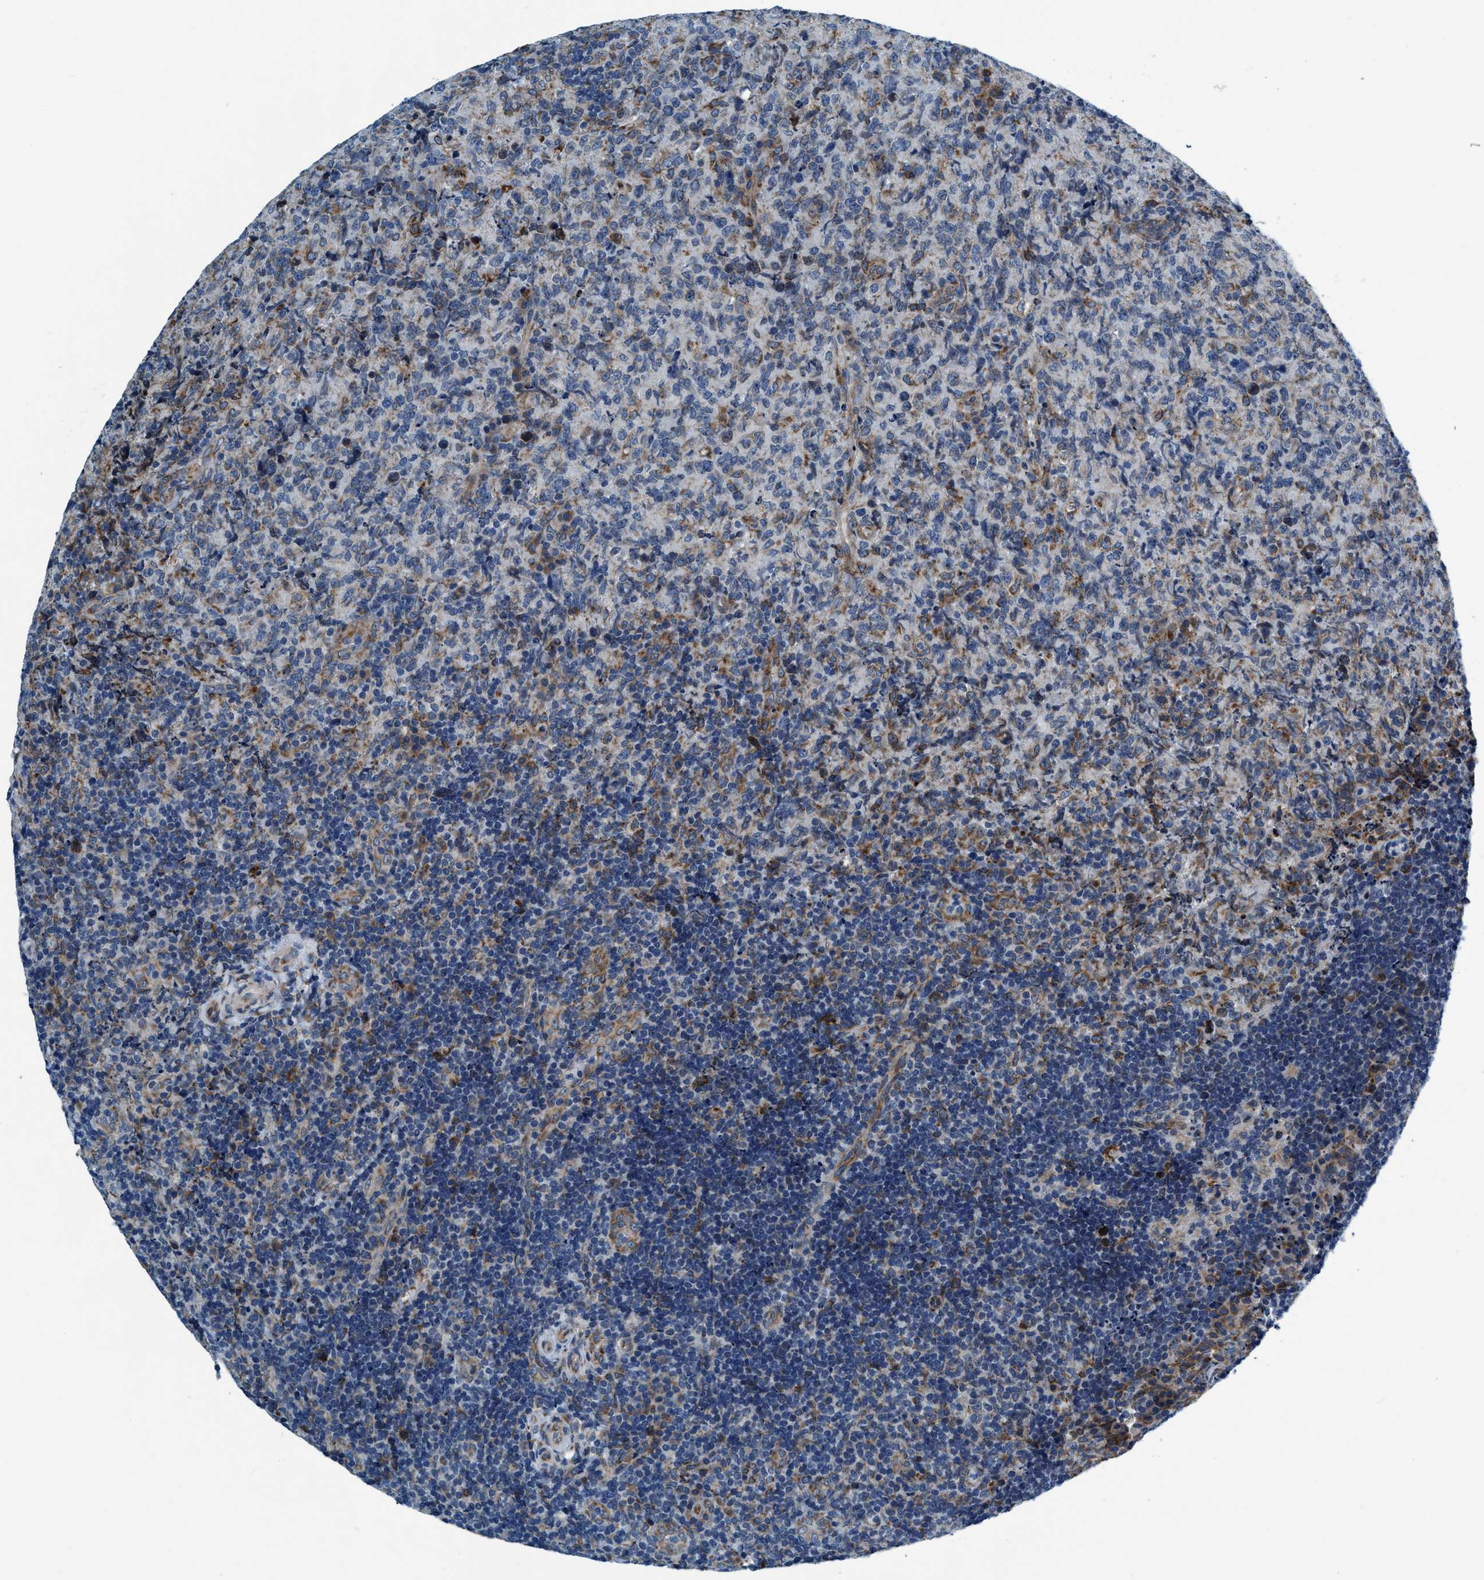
{"staining": {"intensity": "moderate", "quantity": "<25%", "location": "cytoplasmic/membranous"}, "tissue": "lymphoma", "cell_type": "Tumor cells", "image_type": "cancer", "snomed": [{"axis": "morphology", "description": "Malignant lymphoma, non-Hodgkin's type, High grade"}, {"axis": "topography", "description": "Tonsil"}], "caption": "This is an image of immunohistochemistry staining of high-grade malignant lymphoma, non-Hodgkin's type, which shows moderate positivity in the cytoplasmic/membranous of tumor cells.", "gene": "ARMC9", "patient": {"sex": "female", "age": 36}}